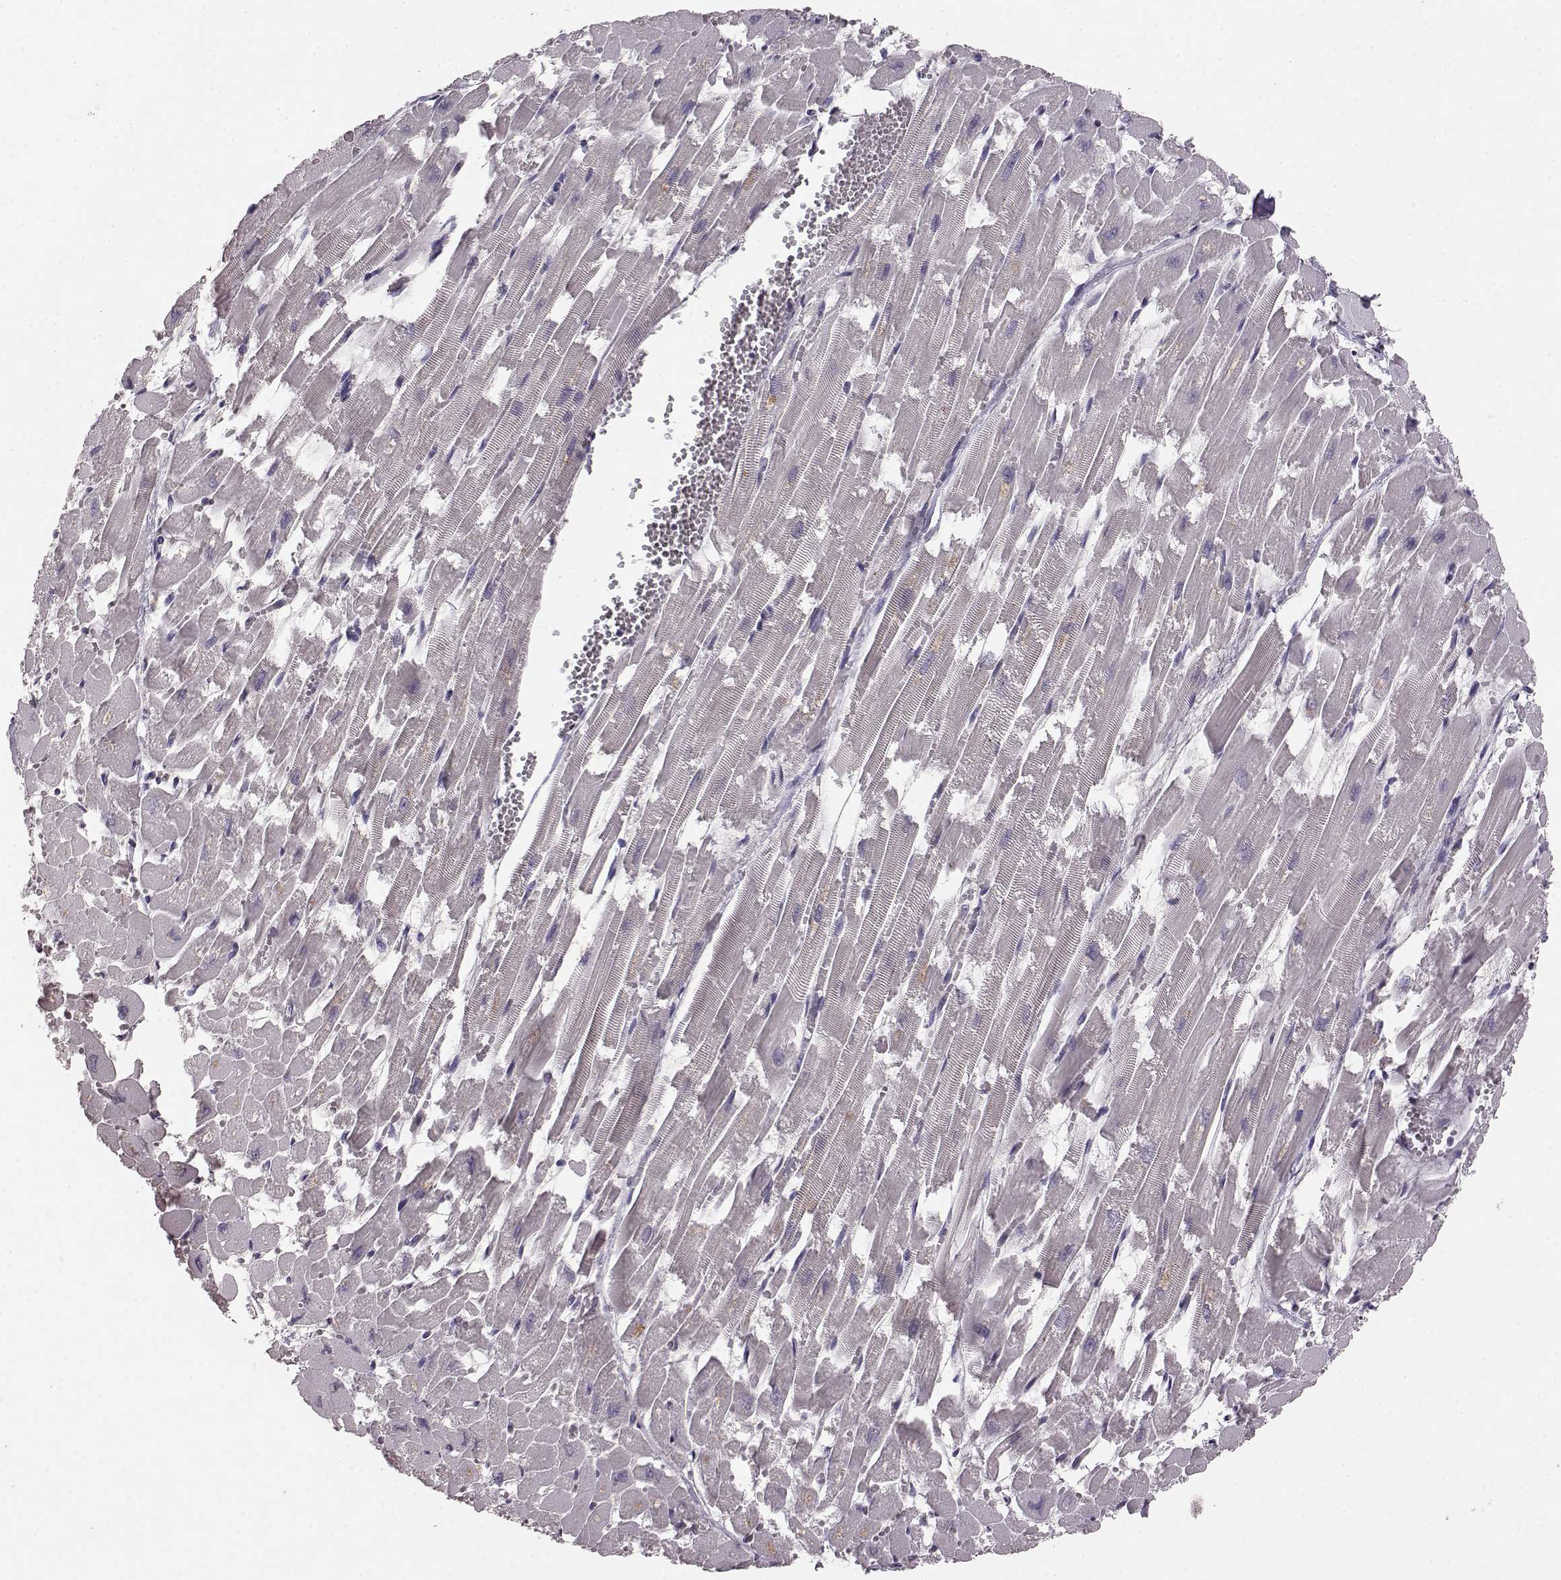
{"staining": {"intensity": "negative", "quantity": "none", "location": "none"}, "tissue": "heart muscle", "cell_type": "Cardiomyocytes", "image_type": "normal", "snomed": [{"axis": "morphology", "description": "Normal tissue, NOS"}, {"axis": "topography", "description": "Heart"}], "caption": "Protein analysis of normal heart muscle exhibits no significant staining in cardiomyocytes. The staining is performed using DAB brown chromogen with nuclei counter-stained in using hematoxylin.", "gene": "BFSP2", "patient": {"sex": "female", "age": 52}}